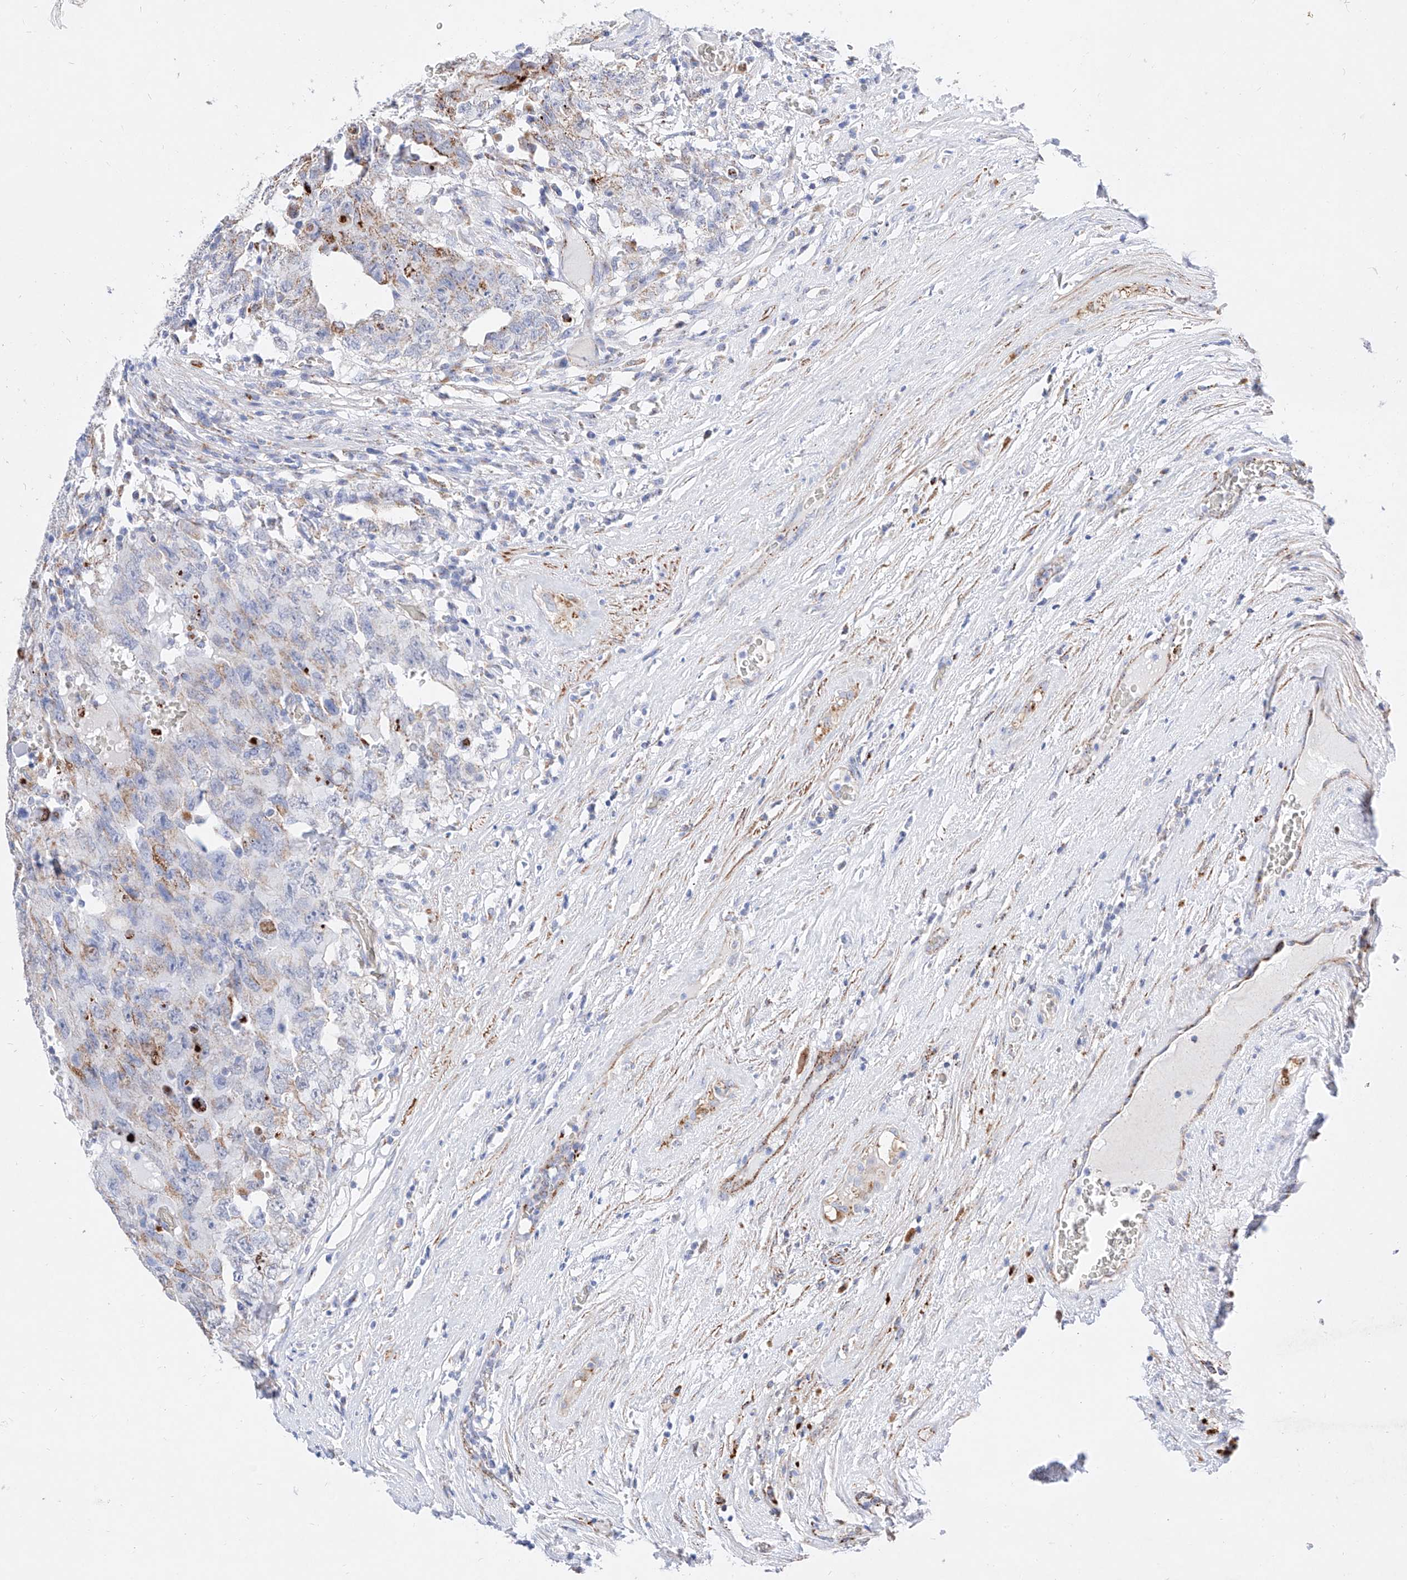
{"staining": {"intensity": "moderate", "quantity": "<25%", "location": "cytoplasmic/membranous"}, "tissue": "testis cancer", "cell_type": "Tumor cells", "image_type": "cancer", "snomed": [{"axis": "morphology", "description": "Carcinoma, Embryonal, NOS"}, {"axis": "topography", "description": "Testis"}], "caption": "Immunohistochemistry (IHC) image of neoplastic tissue: embryonal carcinoma (testis) stained using immunohistochemistry exhibits low levels of moderate protein expression localized specifically in the cytoplasmic/membranous of tumor cells, appearing as a cytoplasmic/membranous brown color.", "gene": "C6orf62", "patient": {"sex": "male", "age": 26}}